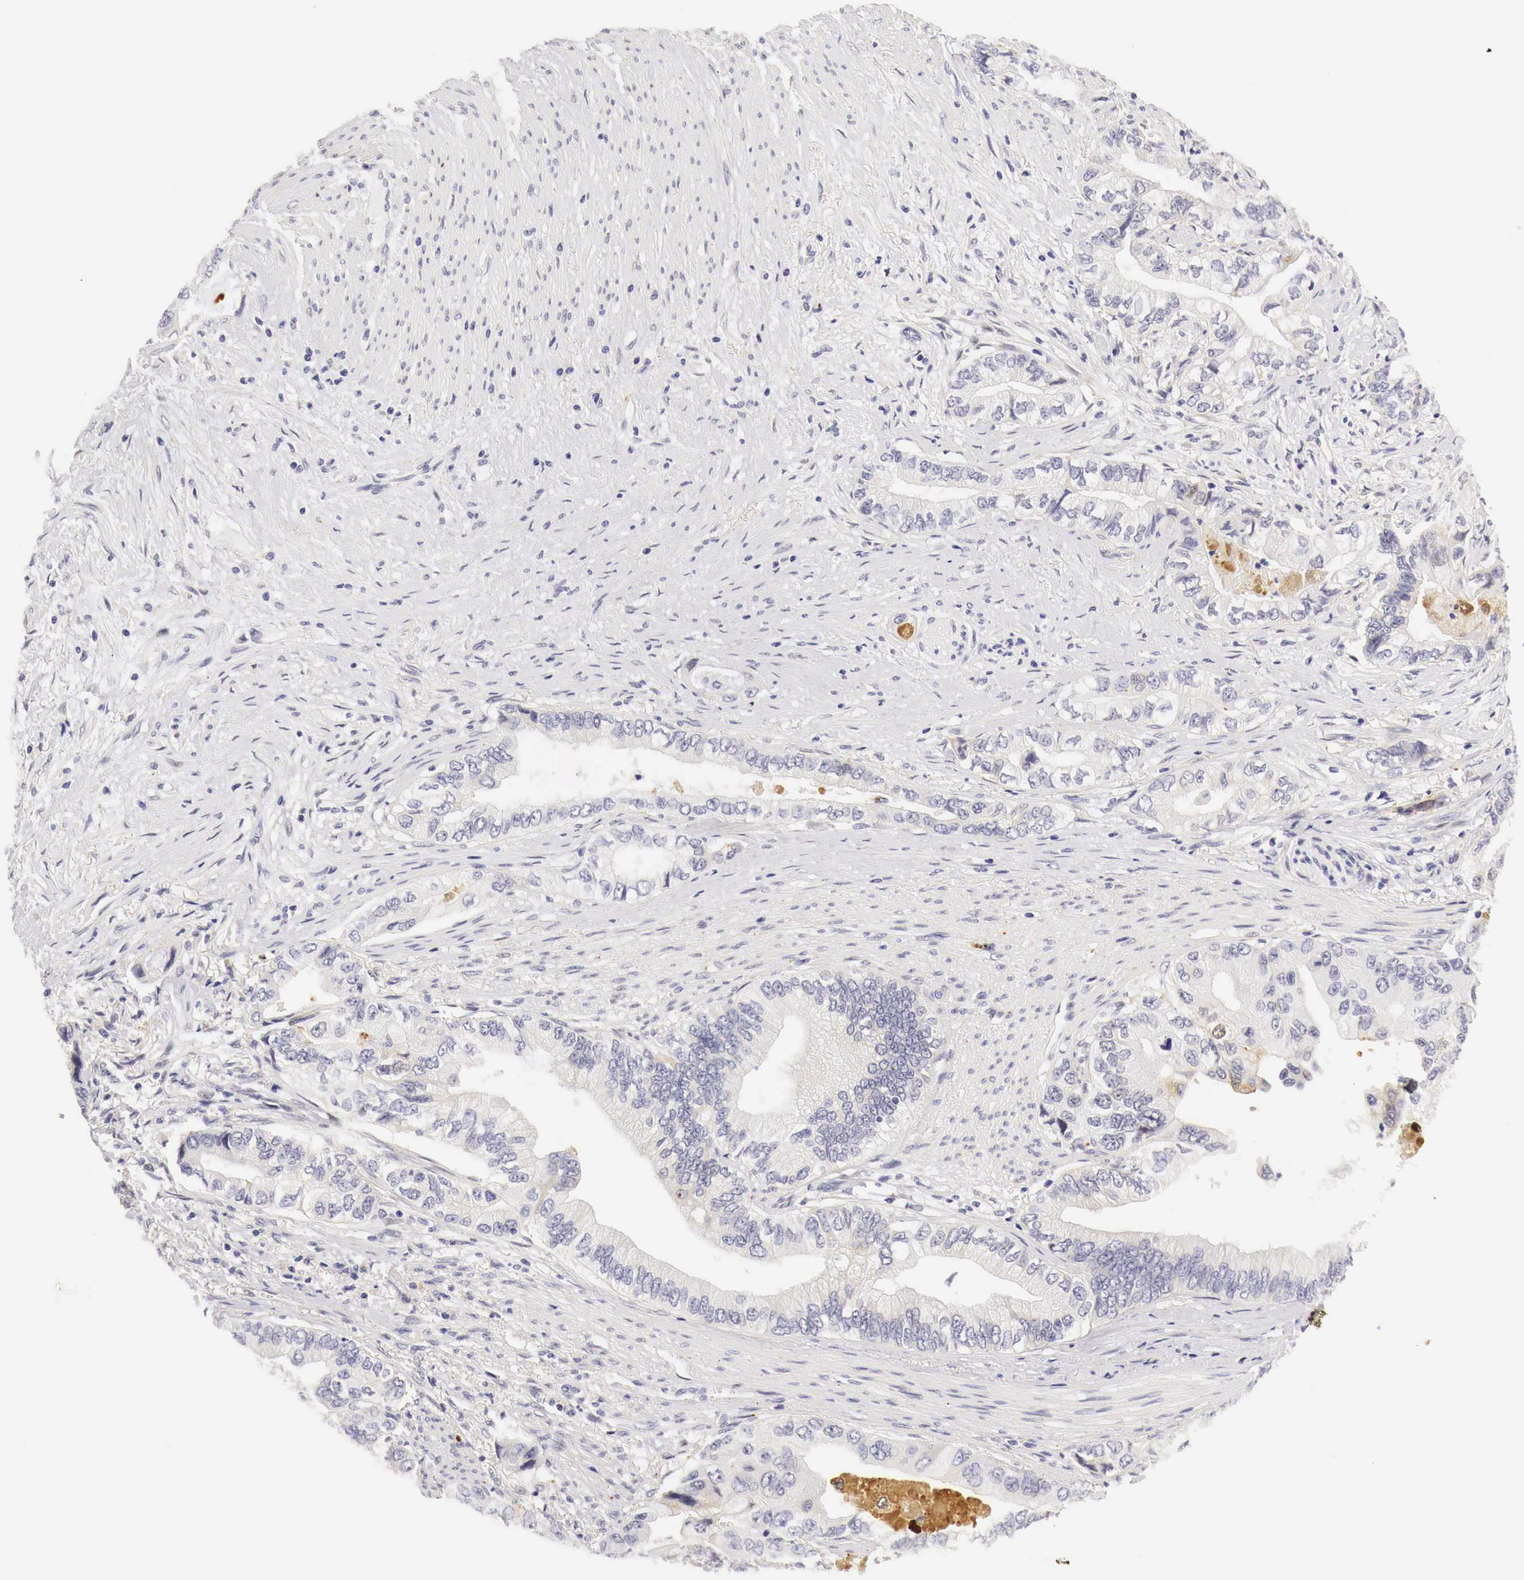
{"staining": {"intensity": "negative", "quantity": "none", "location": "none"}, "tissue": "pancreatic cancer", "cell_type": "Tumor cells", "image_type": "cancer", "snomed": [{"axis": "morphology", "description": "Adenocarcinoma, NOS"}, {"axis": "topography", "description": "Pancreas"}, {"axis": "topography", "description": "Stomach, upper"}], "caption": "IHC histopathology image of neoplastic tissue: pancreatic adenocarcinoma stained with DAB displays no significant protein expression in tumor cells.", "gene": "CASP3", "patient": {"sex": "male", "age": 77}}